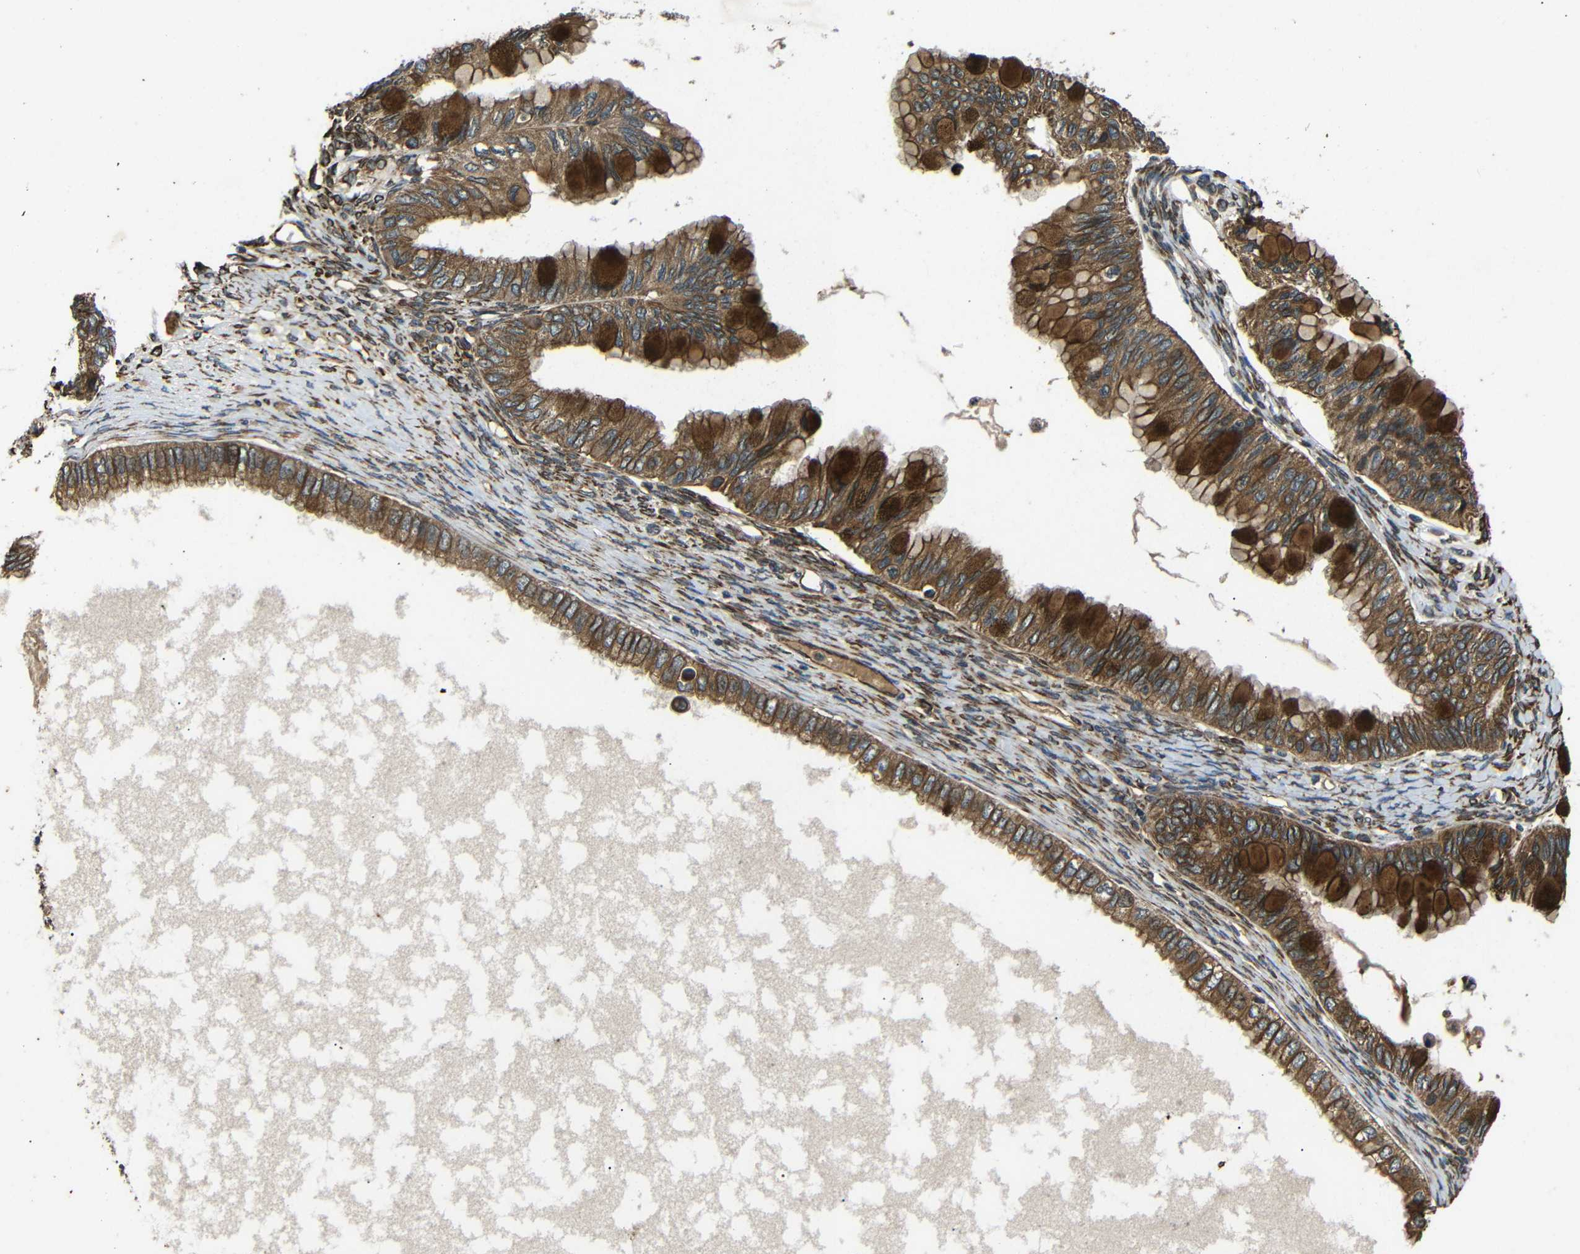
{"staining": {"intensity": "moderate", "quantity": ">75%", "location": "cytoplasmic/membranous"}, "tissue": "ovarian cancer", "cell_type": "Tumor cells", "image_type": "cancer", "snomed": [{"axis": "morphology", "description": "Cystadenocarcinoma, mucinous, NOS"}, {"axis": "topography", "description": "Ovary"}], "caption": "The immunohistochemical stain highlights moderate cytoplasmic/membranous staining in tumor cells of ovarian mucinous cystadenocarcinoma tissue.", "gene": "TRPC1", "patient": {"sex": "female", "age": 80}}